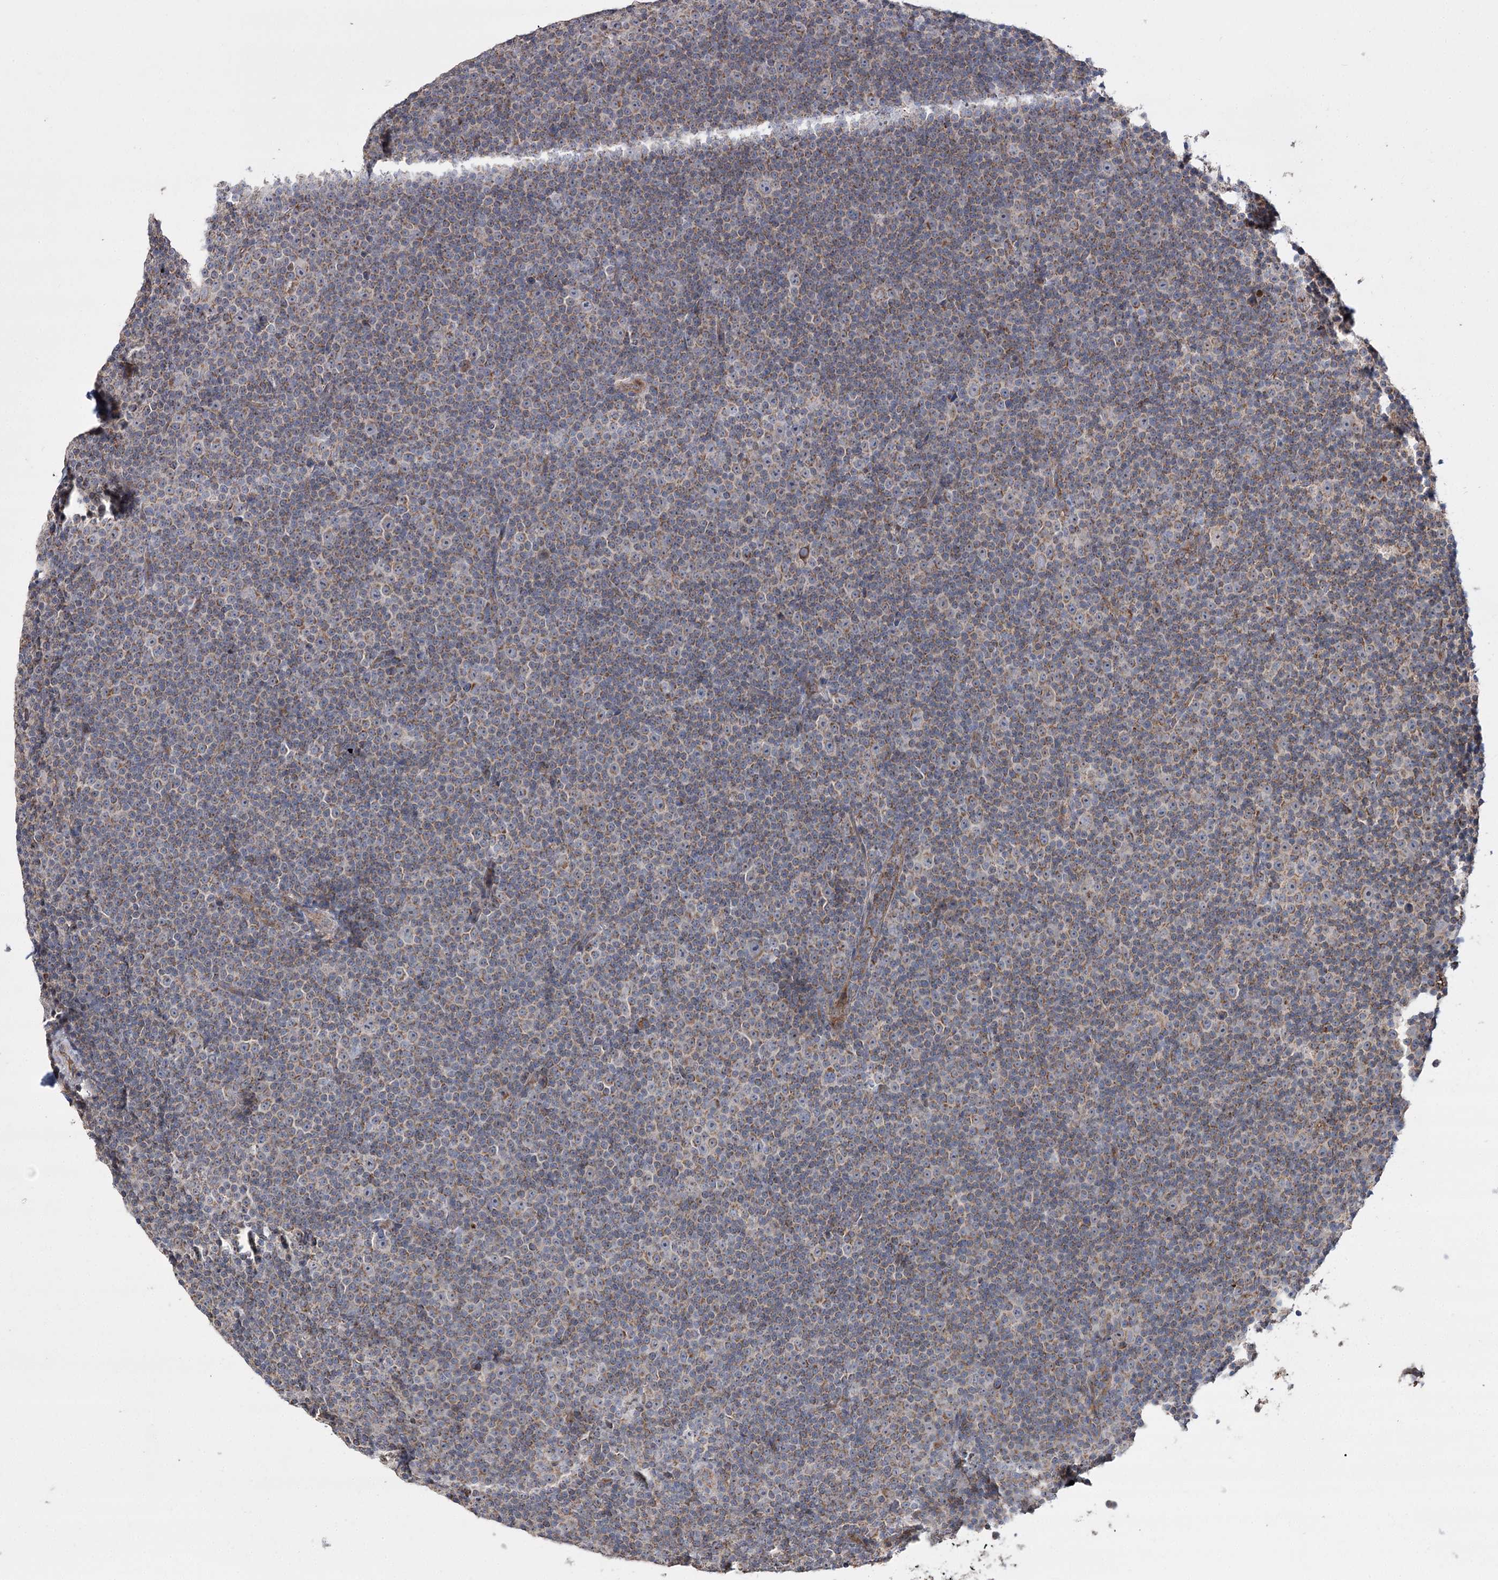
{"staining": {"intensity": "weak", "quantity": ">75%", "location": "cytoplasmic/membranous"}, "tissue": "lymphoma", "cell_type": "Tumor cells", "image_type": "cancer", "snomed": [{"axis": "morphology", "description": "Malignant lymphoma, non-Hodgkin's type, Low grade"}, {"axis": "topography", "description": "Lymph node"}], "caption": "The immunohistochemical stain highlights weak cytoplasmic/membranous positivity in tumor cells of malignant lymphoma, non-Hodgkin's type (low-grade) tissue.", "gene": "NADK2", "patient": {"sex": "female", "age": 67}}